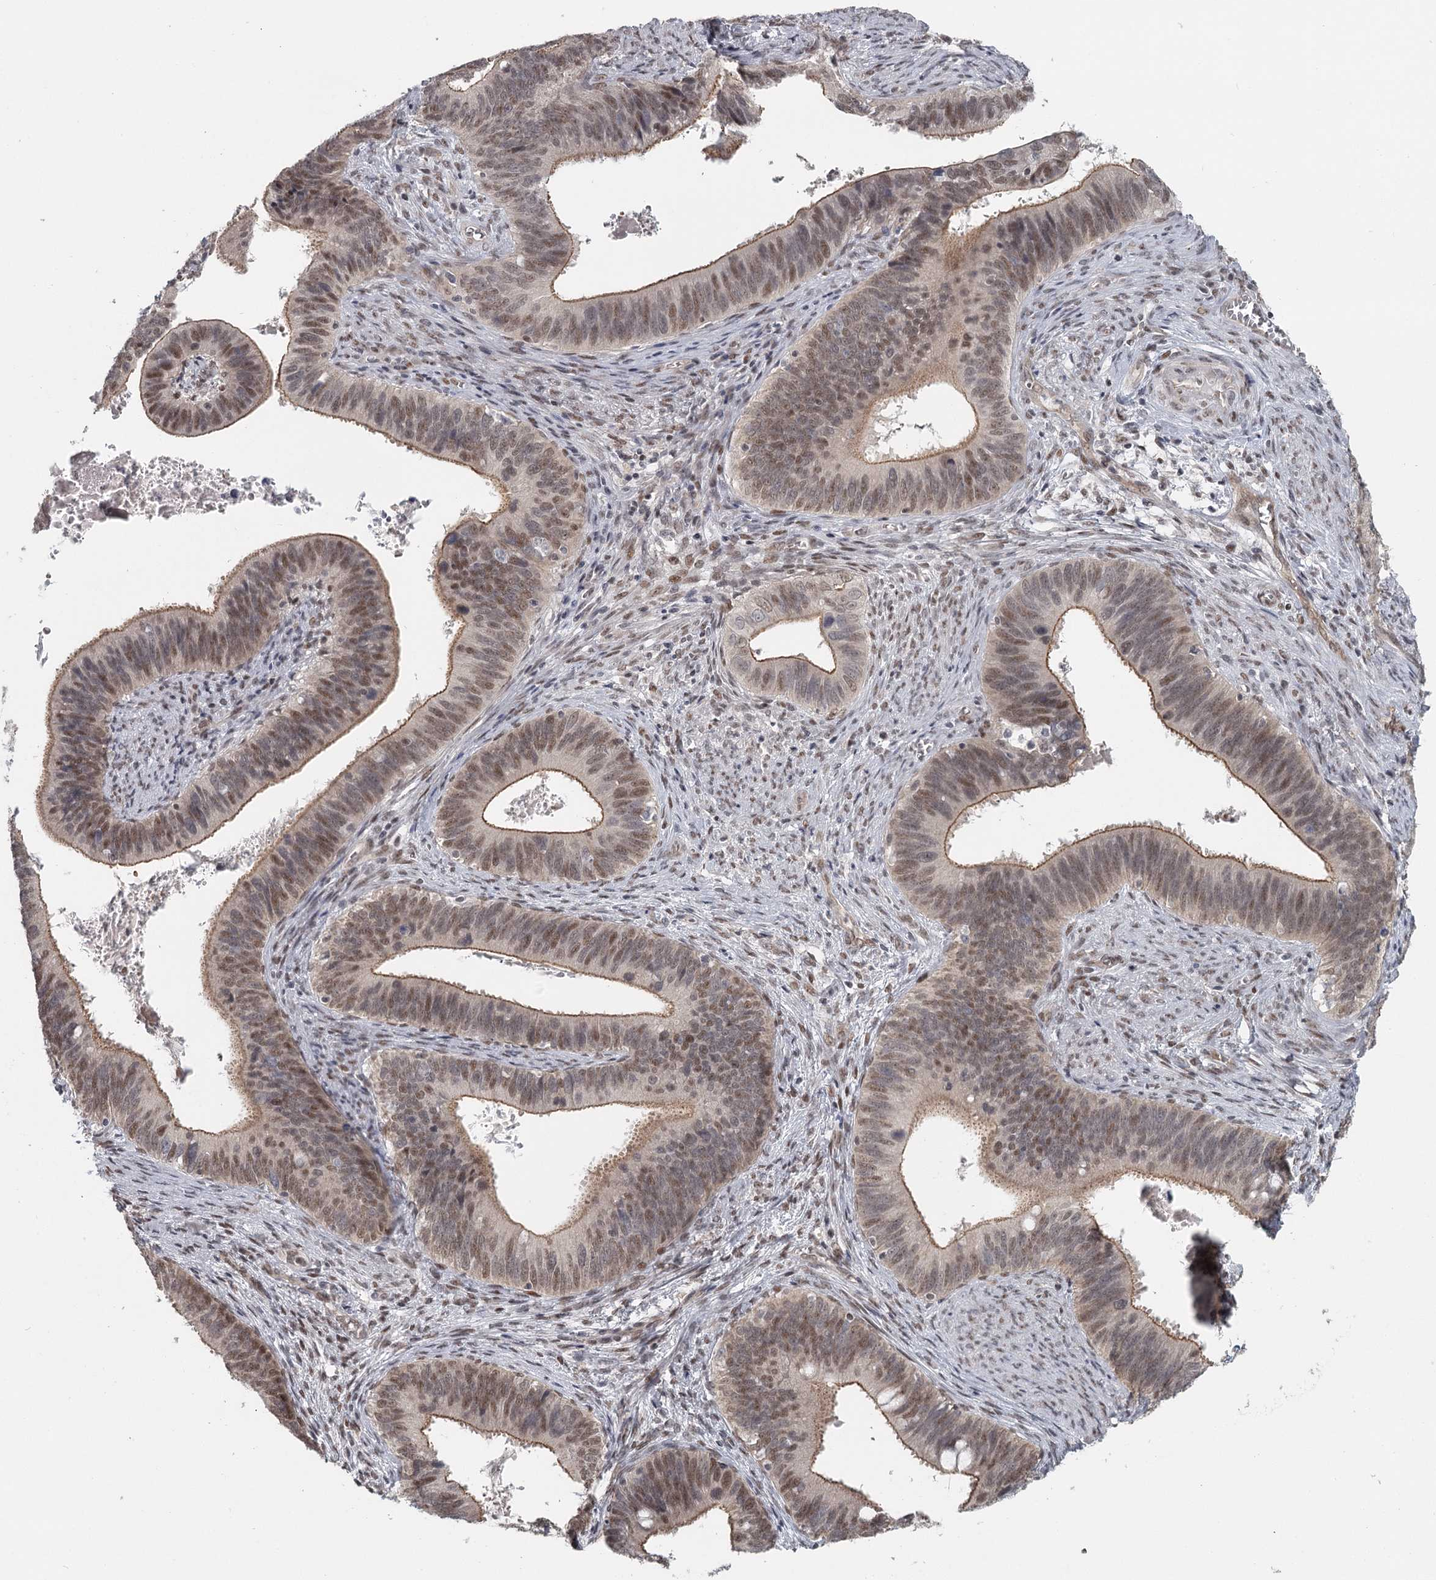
{"staining": {"intensity": "moderate", "quantity": ">75%", "location": "cytoplasmic/membranous,nuclear"}, "tissue": "cervical cancer", "cell_type": "Tumor cells", "image_type": "cancer", "snomed": [{"axis": "morphology", "description": "Adenocarcinoma, NOS"}, {"axis": "topography", "description": "Cervix"}], "caption": "The immunohistochemical stain shows moderate cytoplasmic/membranous and nuclear positivity in tumor cells of cervical cancer tissue. (Brightfield microscopy of DAB IHC at high magnification).", "gene": "FAM13C", "patient": {"sex": "female", "age": 42}}